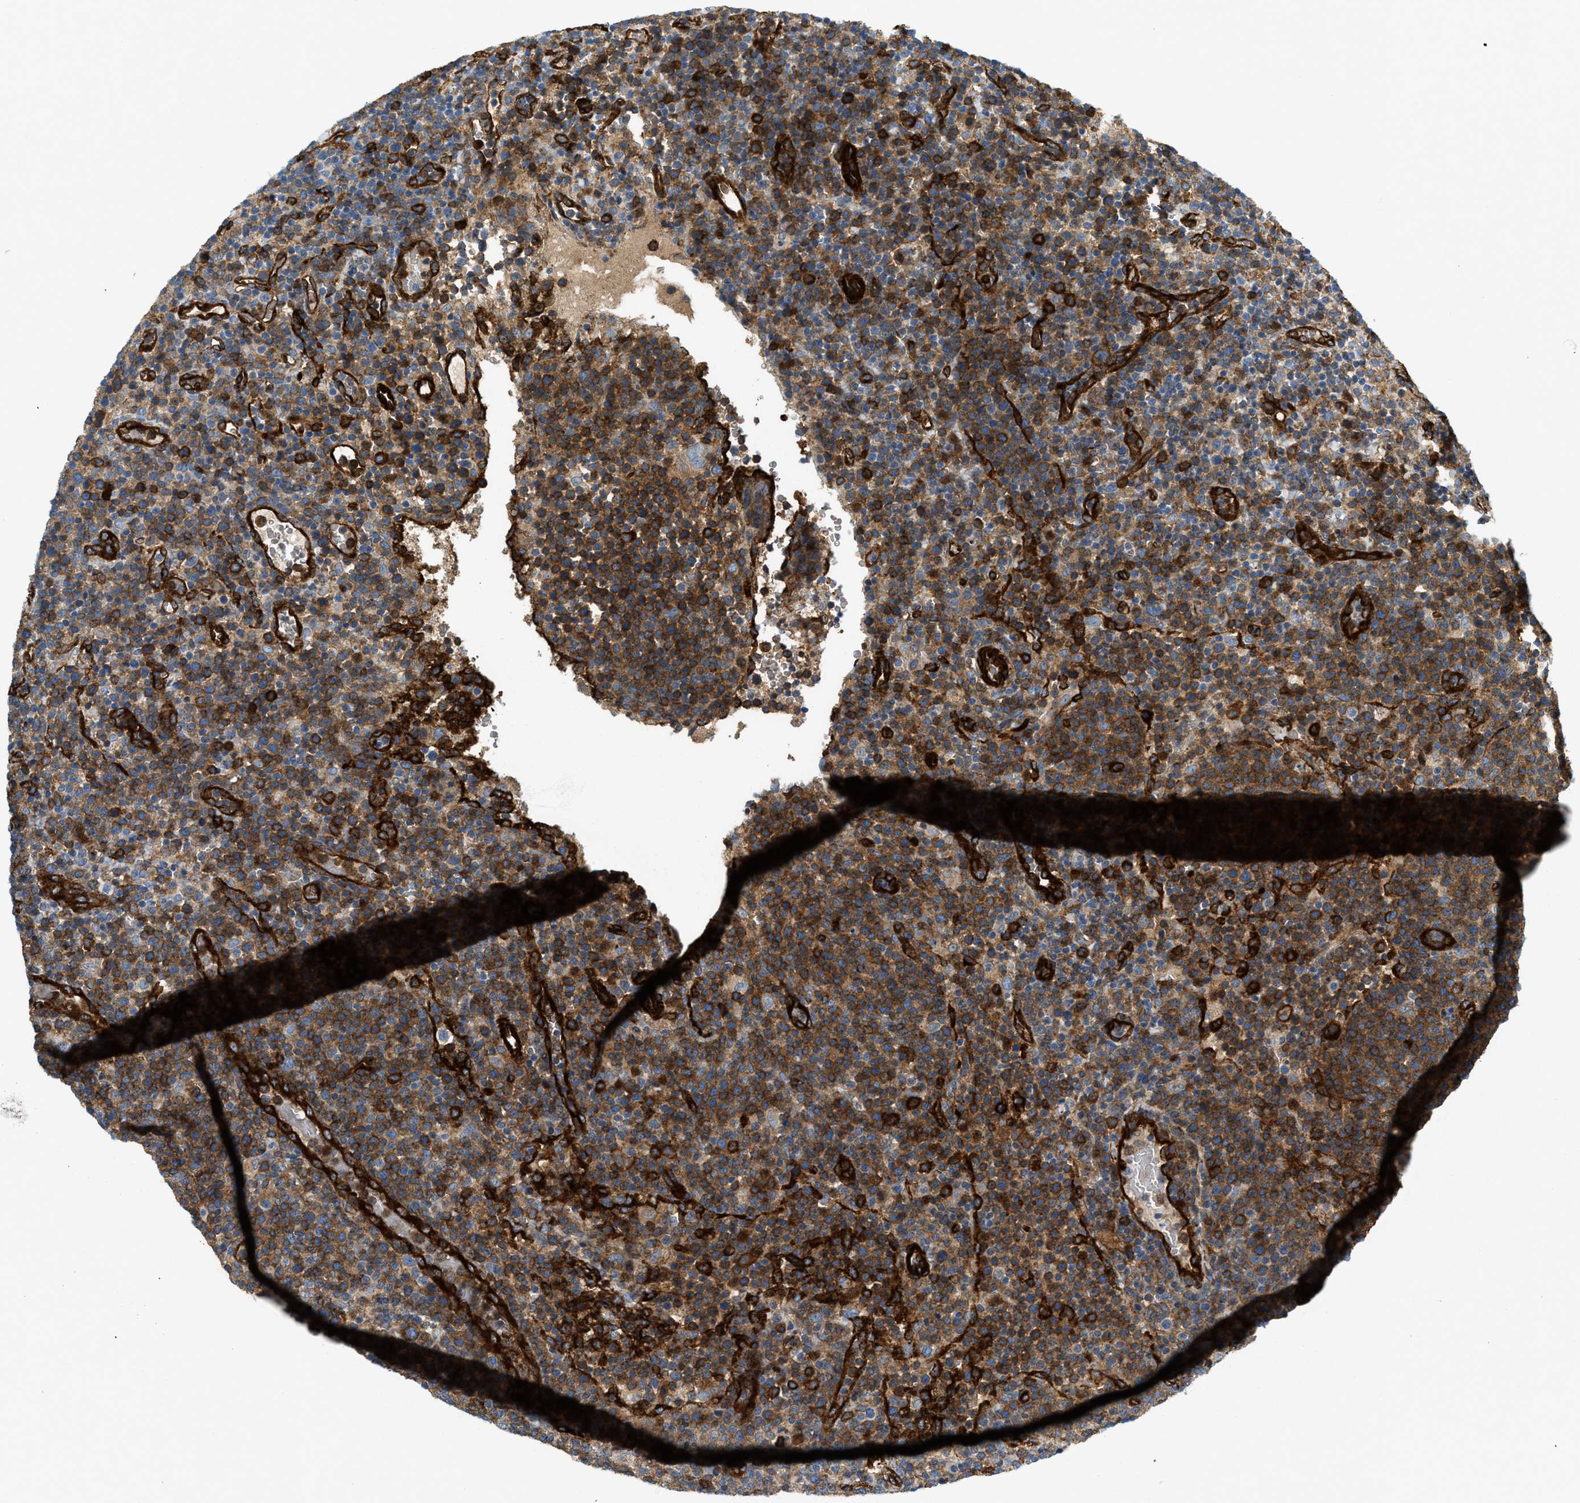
{"staining": {"intensity": "moderate", "quantity": "25%-75%", "location": "cytoplasmic/membranous"}, "tissue": "lymphoma", "cell_type": "Tumor cells", "image_type": "cancer", "snomed": [{"axis": "morphology", "description": "Malignant lymphoma, non-Hodgkin's type, High grade"}, {"axis": "topography", "description": "Lymph node"}], "caption": "DAB immunohistochemical staining of human lymphoma displays moderate cytoplasmic/membranous protein staining in about 25%-75% of tumor cells.", "gene": "HIP1", "patient": {"sex": "male", "age": 61}}